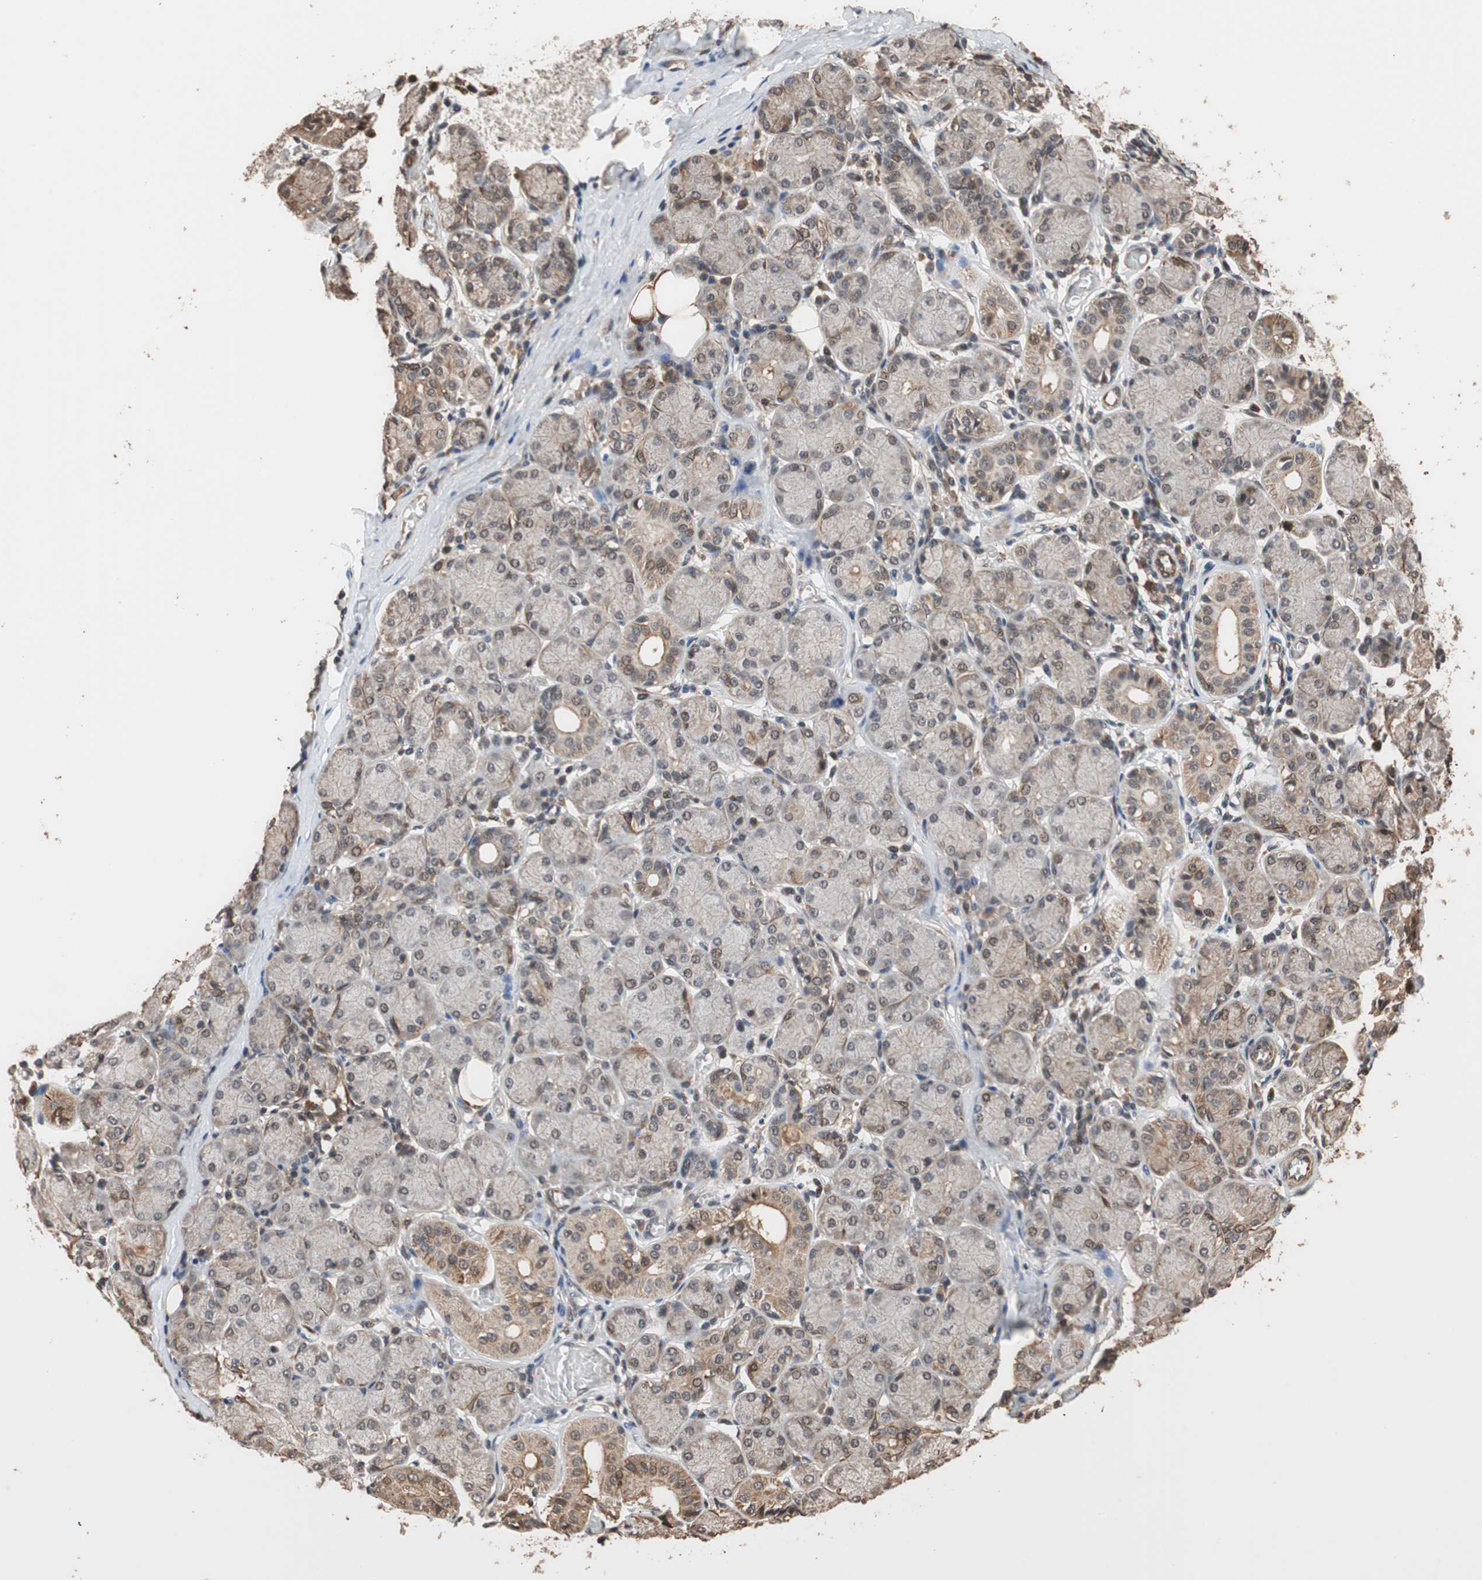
{"staining": {"intensity": "moderate", "quantity": ">75%", "location": "cytoplasmic/membranous,nuclear"}, "tissue": "salivary gland", "cell_type": "Glandular cells", "image_type": "normal", "snomed": [{"axis": "morphology", "description": "Normal tissue, NOS"}, {"axis": "topography", "description": "Salivary gland"}], "caption": "An image of human salivary gland stained for a protein shows moderate cytoplasmic/membranous,nuclear brown staining in glandular cells. (Stains: DAB in brown, nuclei in blue, Microscopy: brightfield microscopy at high magnification).", "gene": "CDC5L", "patient": {"sex": "female", "age": 24}}